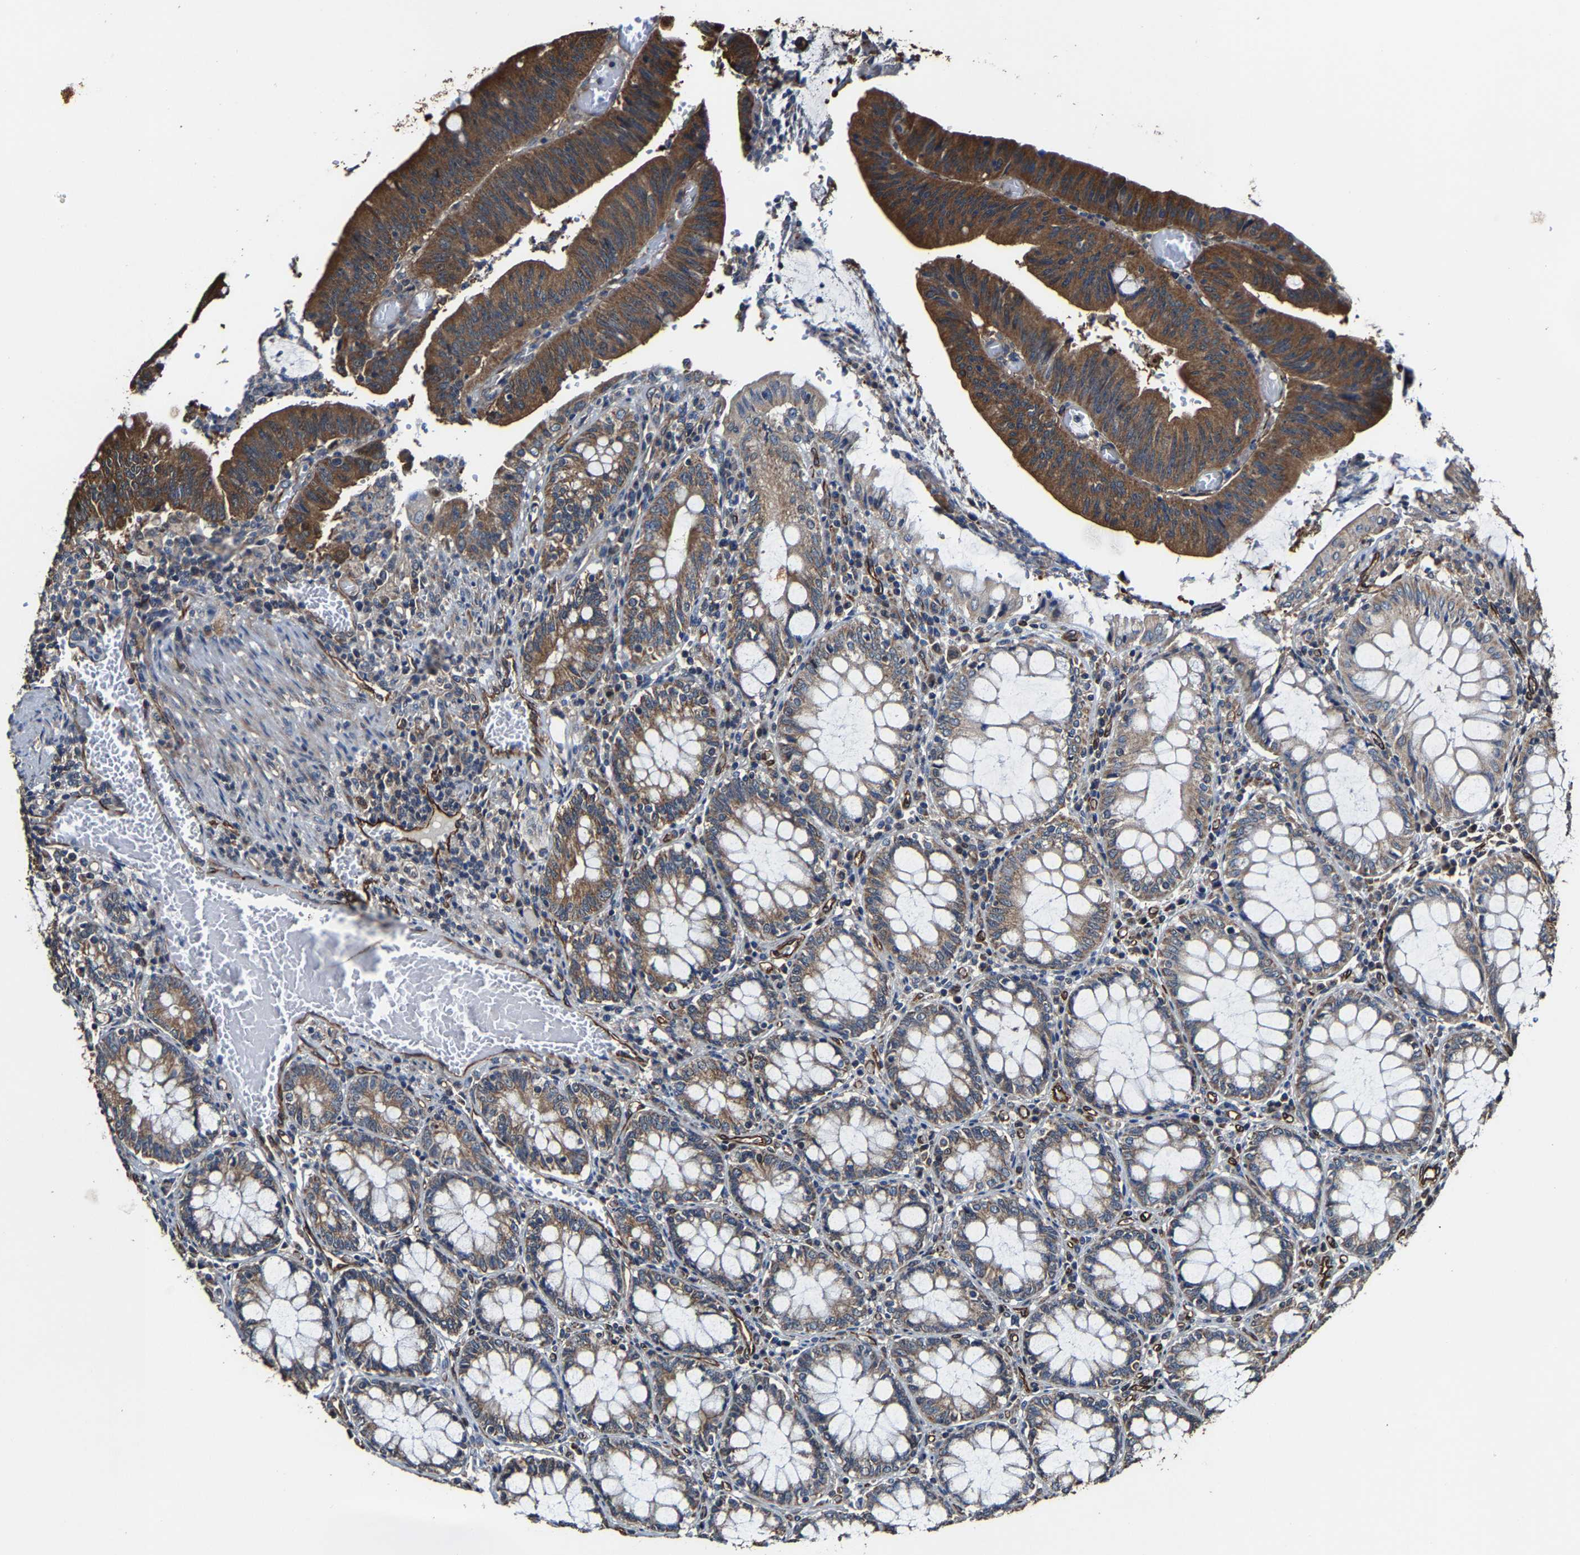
{"staining": {"intensity": "strong", "quantity": ">75%", "location": "cytoplasmic/membranous"}, "tissue": "colorectal cancer", "cell_type": "Tumor cells", "image_type": "cancer", "snomed": [{"axis": "morphology", "description": "Normal tissue, NOS"}, {"axis": "morphology", "description": "Adenocarcinoma, NOS"}, {"axis": "topography", "description": "Rectum"}], "caption": "The micrograph demonstrates a brown stain indicating the presence of a protein in the cytoplasmic/membranous of tumor cells in colorectal cancer. (Brightfield microscopy of DAB IHC at high magnification).", "gene": "GFRA3", "patient": {"sex": "female", "age": 66}}